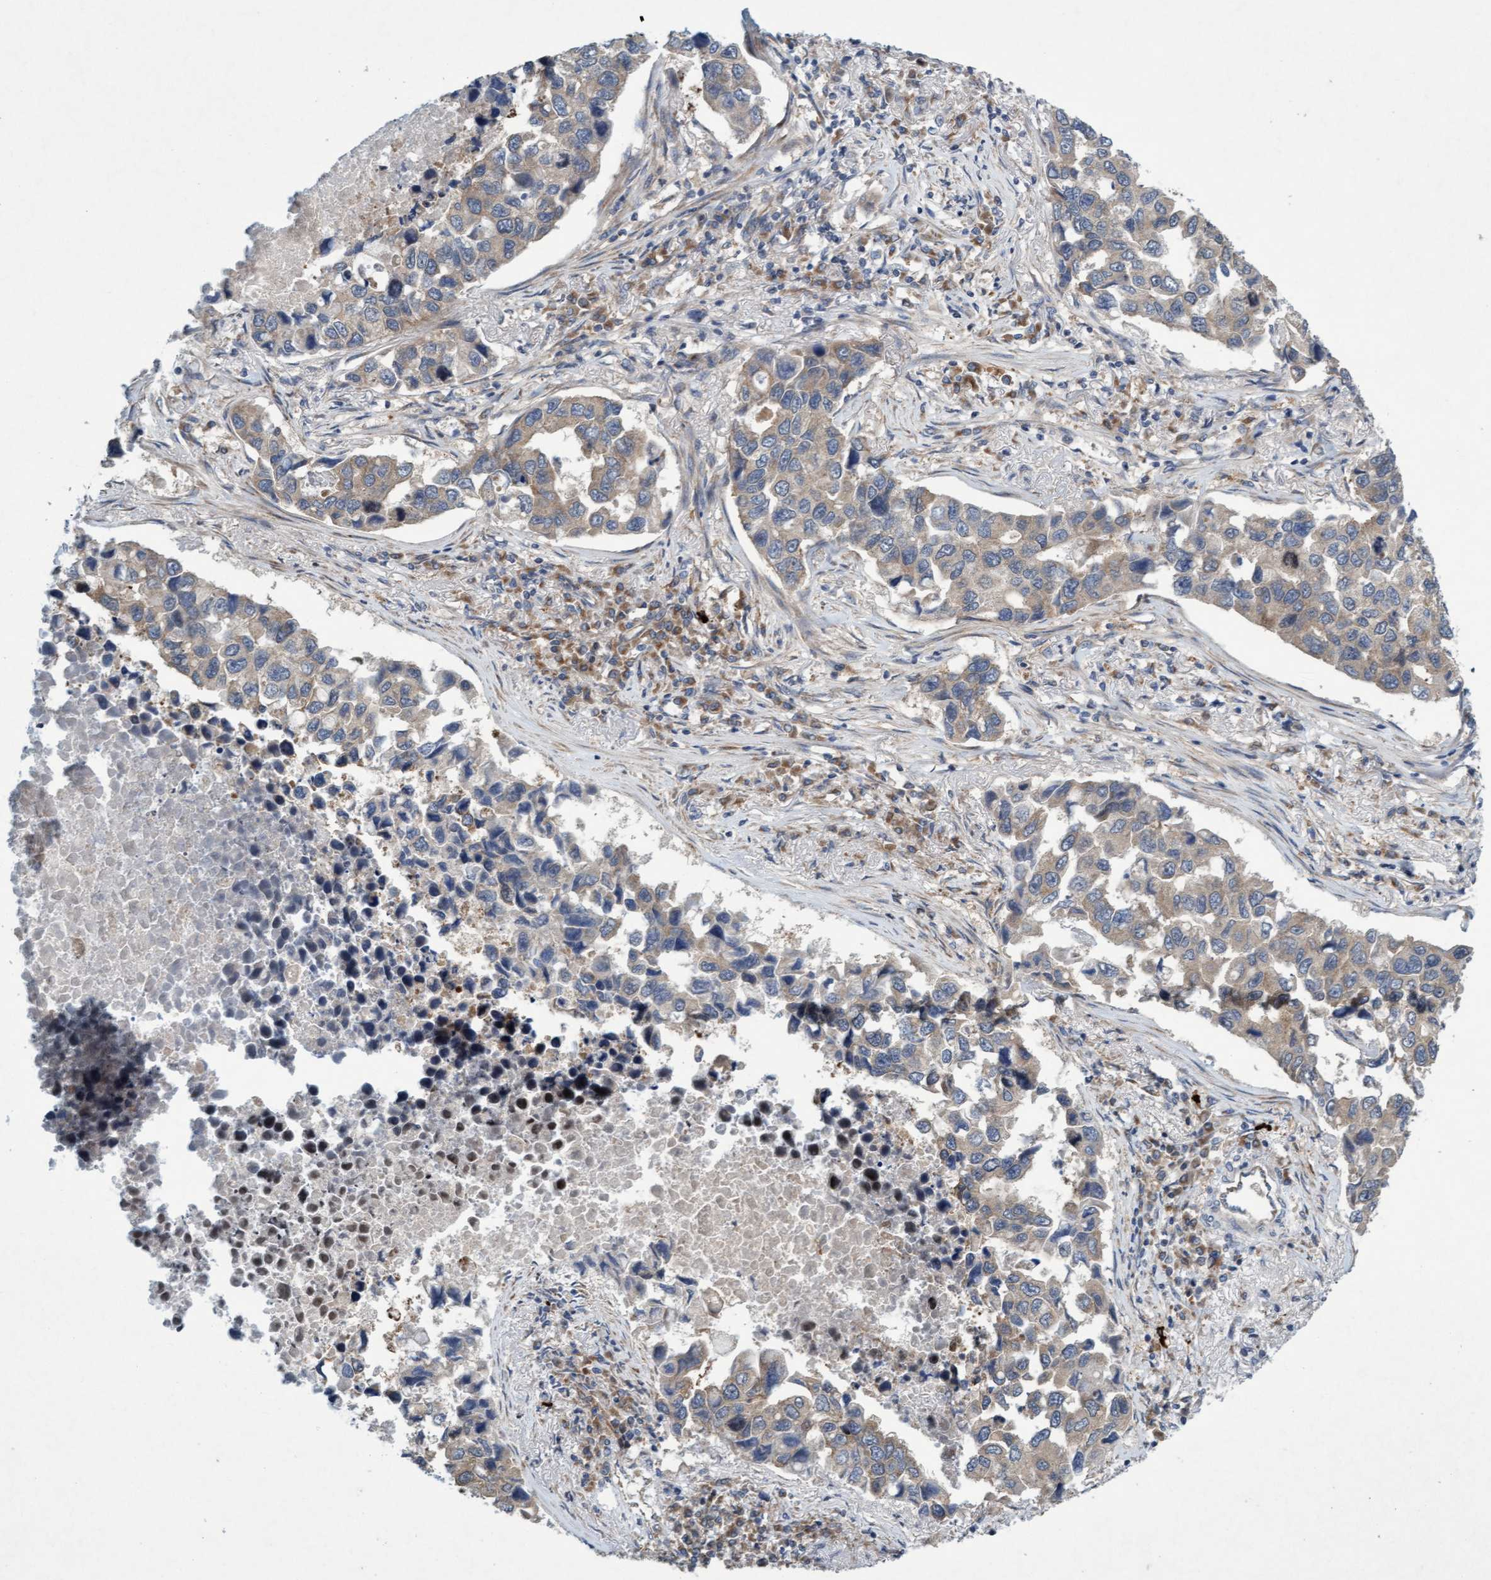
{"staining": {"intensity": "weak", "quantity": "25%-75%", "location": "cytoplasmic/membranous"}, "tissue": "lung cancer", "cell_type": "Tumor cells", "image_type": "cancer", "snomed": [{"axis": "morphology", "description": "Adenocarcinoma, NOS"}, {"axis": "topography", "description": "Lung"}], "caption": "Immunohistochemical staining of lung cancer demonstrates low levels of weak cytoplasmic/membranous staining in approximately 25%-75% of tumor cells.", "gene": "DDHD2", "patient": {"sex": "male", "age": 64}}